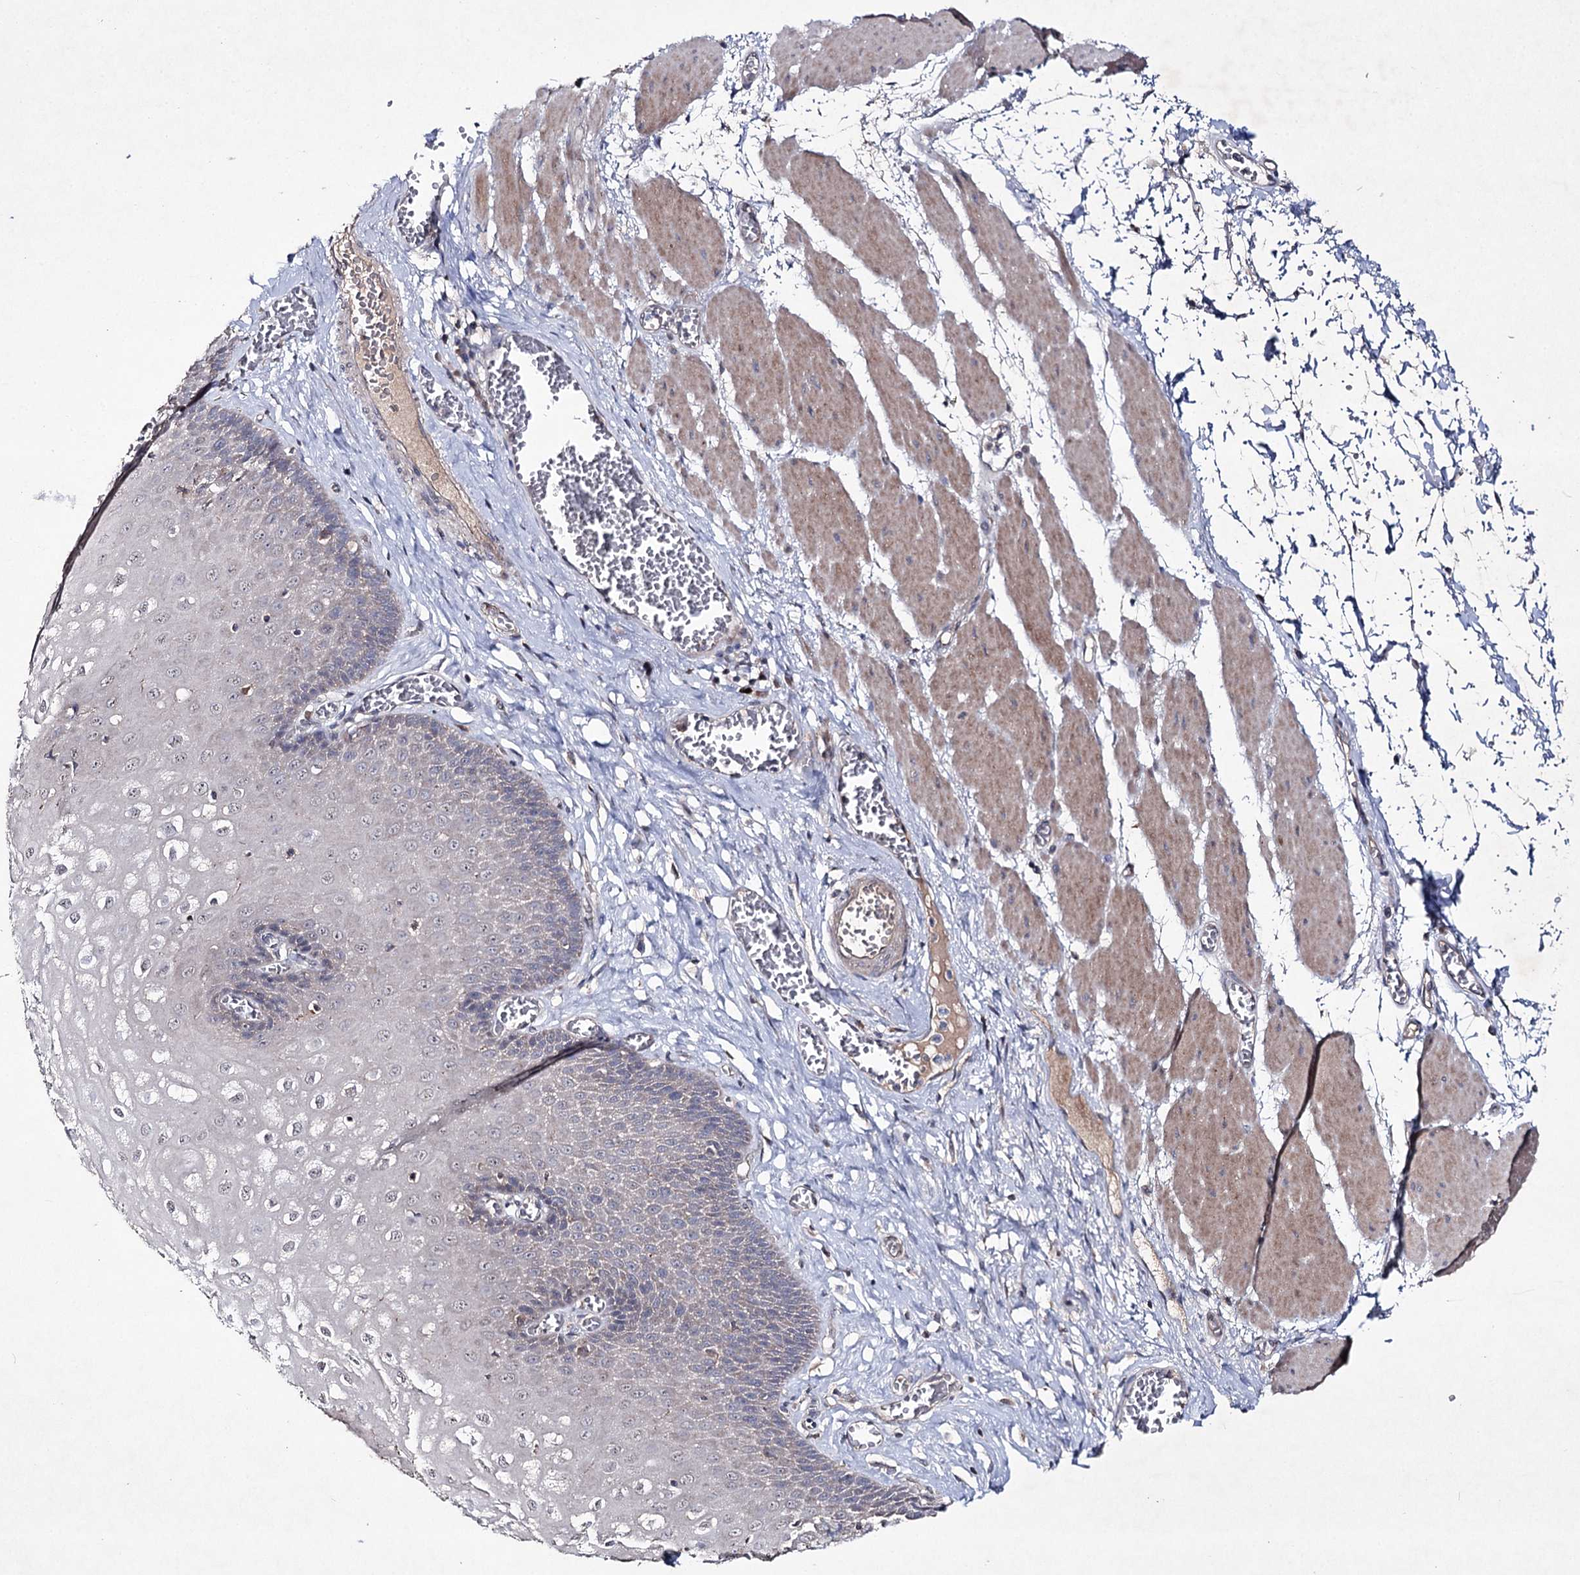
{"staining": {"intensity": "negative", "quantity": "none", "location": "none"}, "tissue": "esophagus", "cell_type": "Squamous epithelial cells", "image_type": "normal", "snomed": [{"axis": "morphology", "description": "Normal tissue, NOS"}, {"axis": "topography", "description": "Esophagus"}], "caption": "High power microscopy photomicrograph of an immunohistochemistry (IHC) image of unremarkable esophagus, revealing no significant expression in squamous epithelial cells.", "gene": "SEMA4G", "patient": {"sex": "male", "age": 60}}